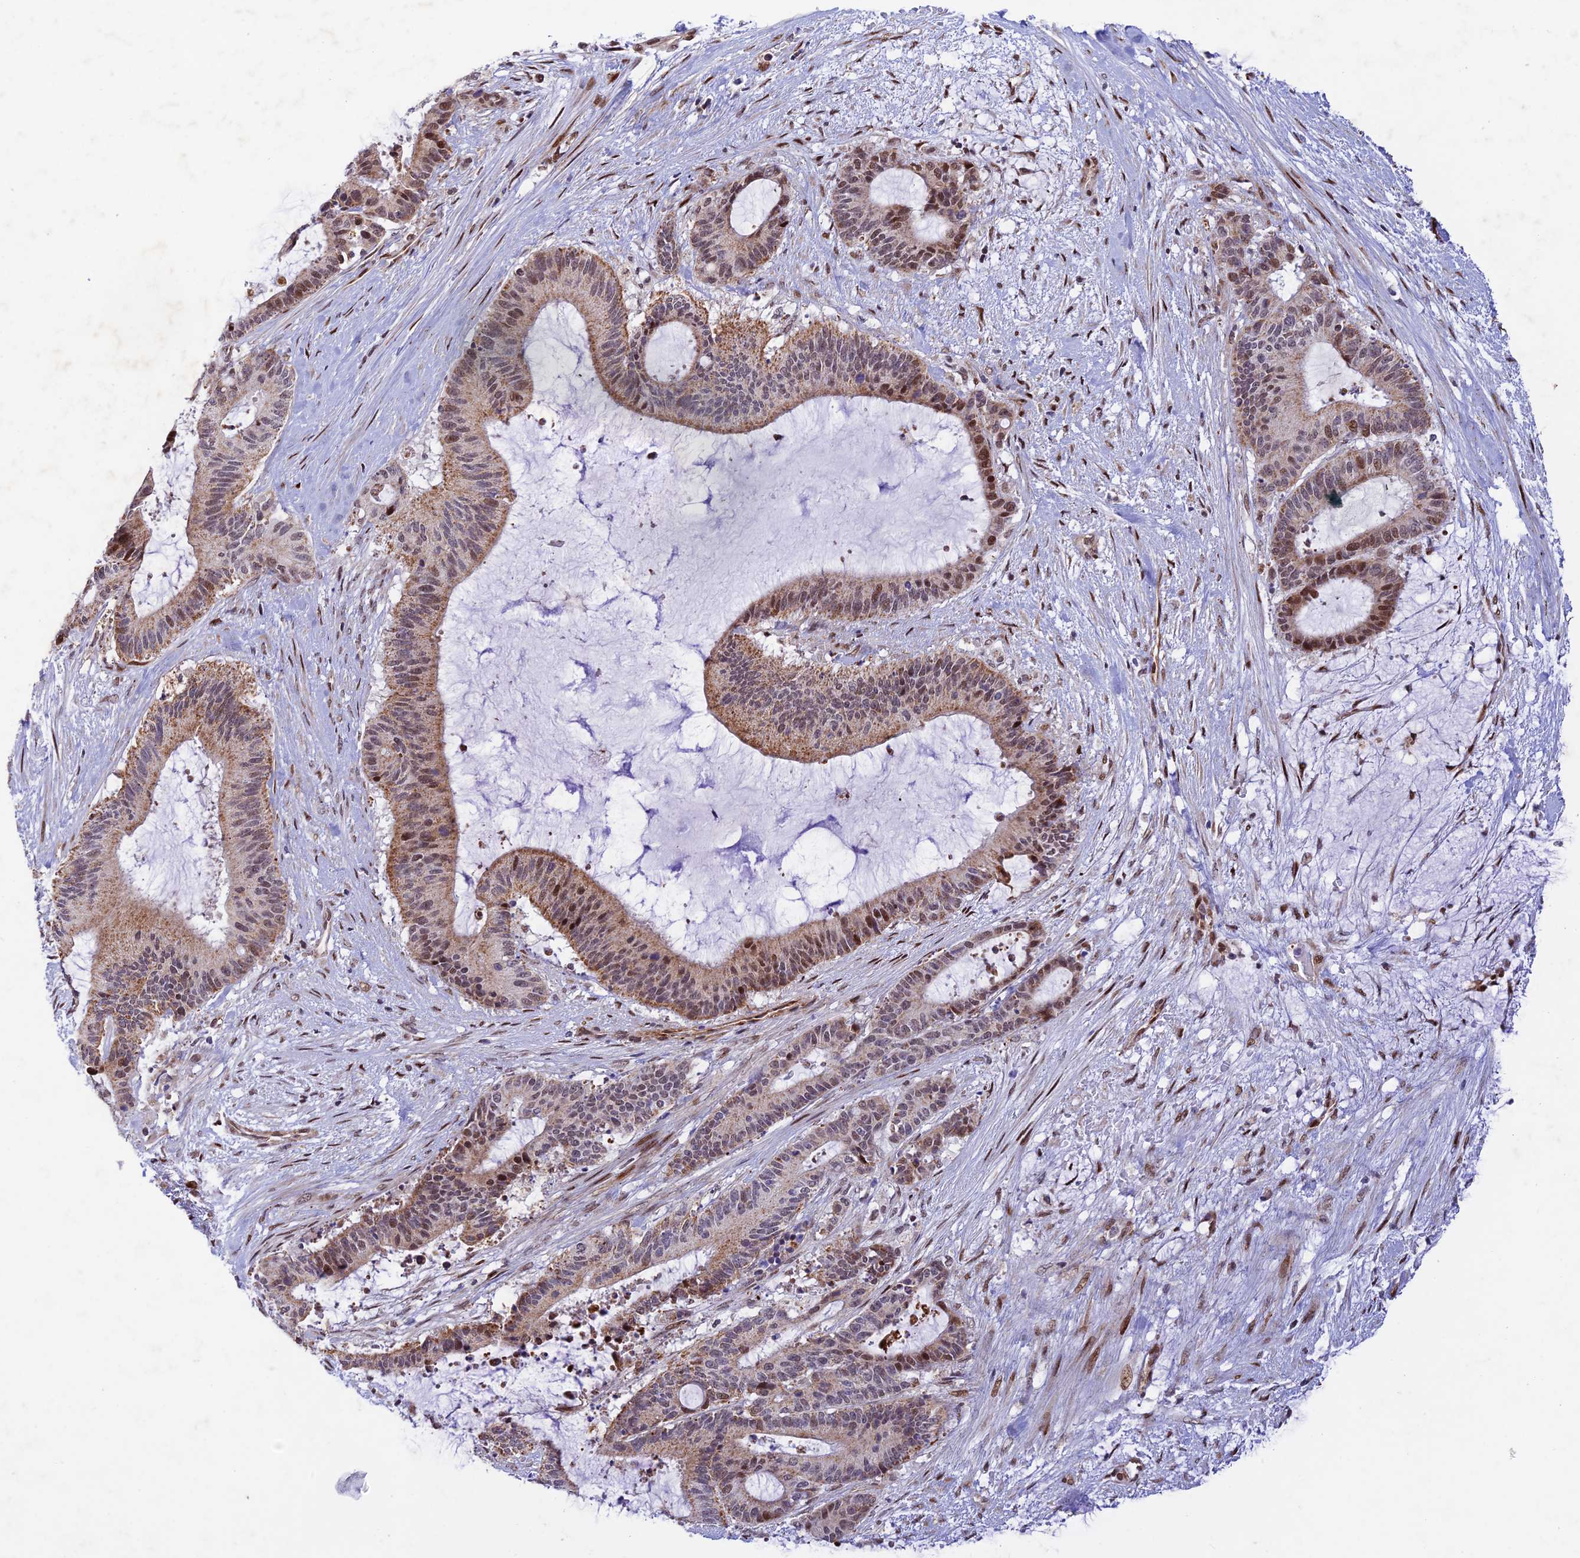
{"staining": {"intensity": "moderate", "quantity": "25%-75%", "location": "cytoplasmic/membranous,nuclear"}, "tissue": "liver cancer", "cell_type": "Tumor cells", "image_type": "cancer", "snomed": [{"axis": "morphology", "description": "Normal tissue, NOS"}, {"axis": "morphology", "description": "Cholangiocarcinoma"}, {"axis": "topography", "description": "Liver"}, {"axis": "topography", "description": "Peripheral nerve tissue"}], "caption": "This micrograph demonstrates immunohistochemistry (IHC) staining of liver cancer, with medium moderate cytoplasmic/membranous and nuclear expression in approximately 25%-75% of tumor cells.", "gene": "WDR55", "patient": {"sex": "female", "age": 73}}